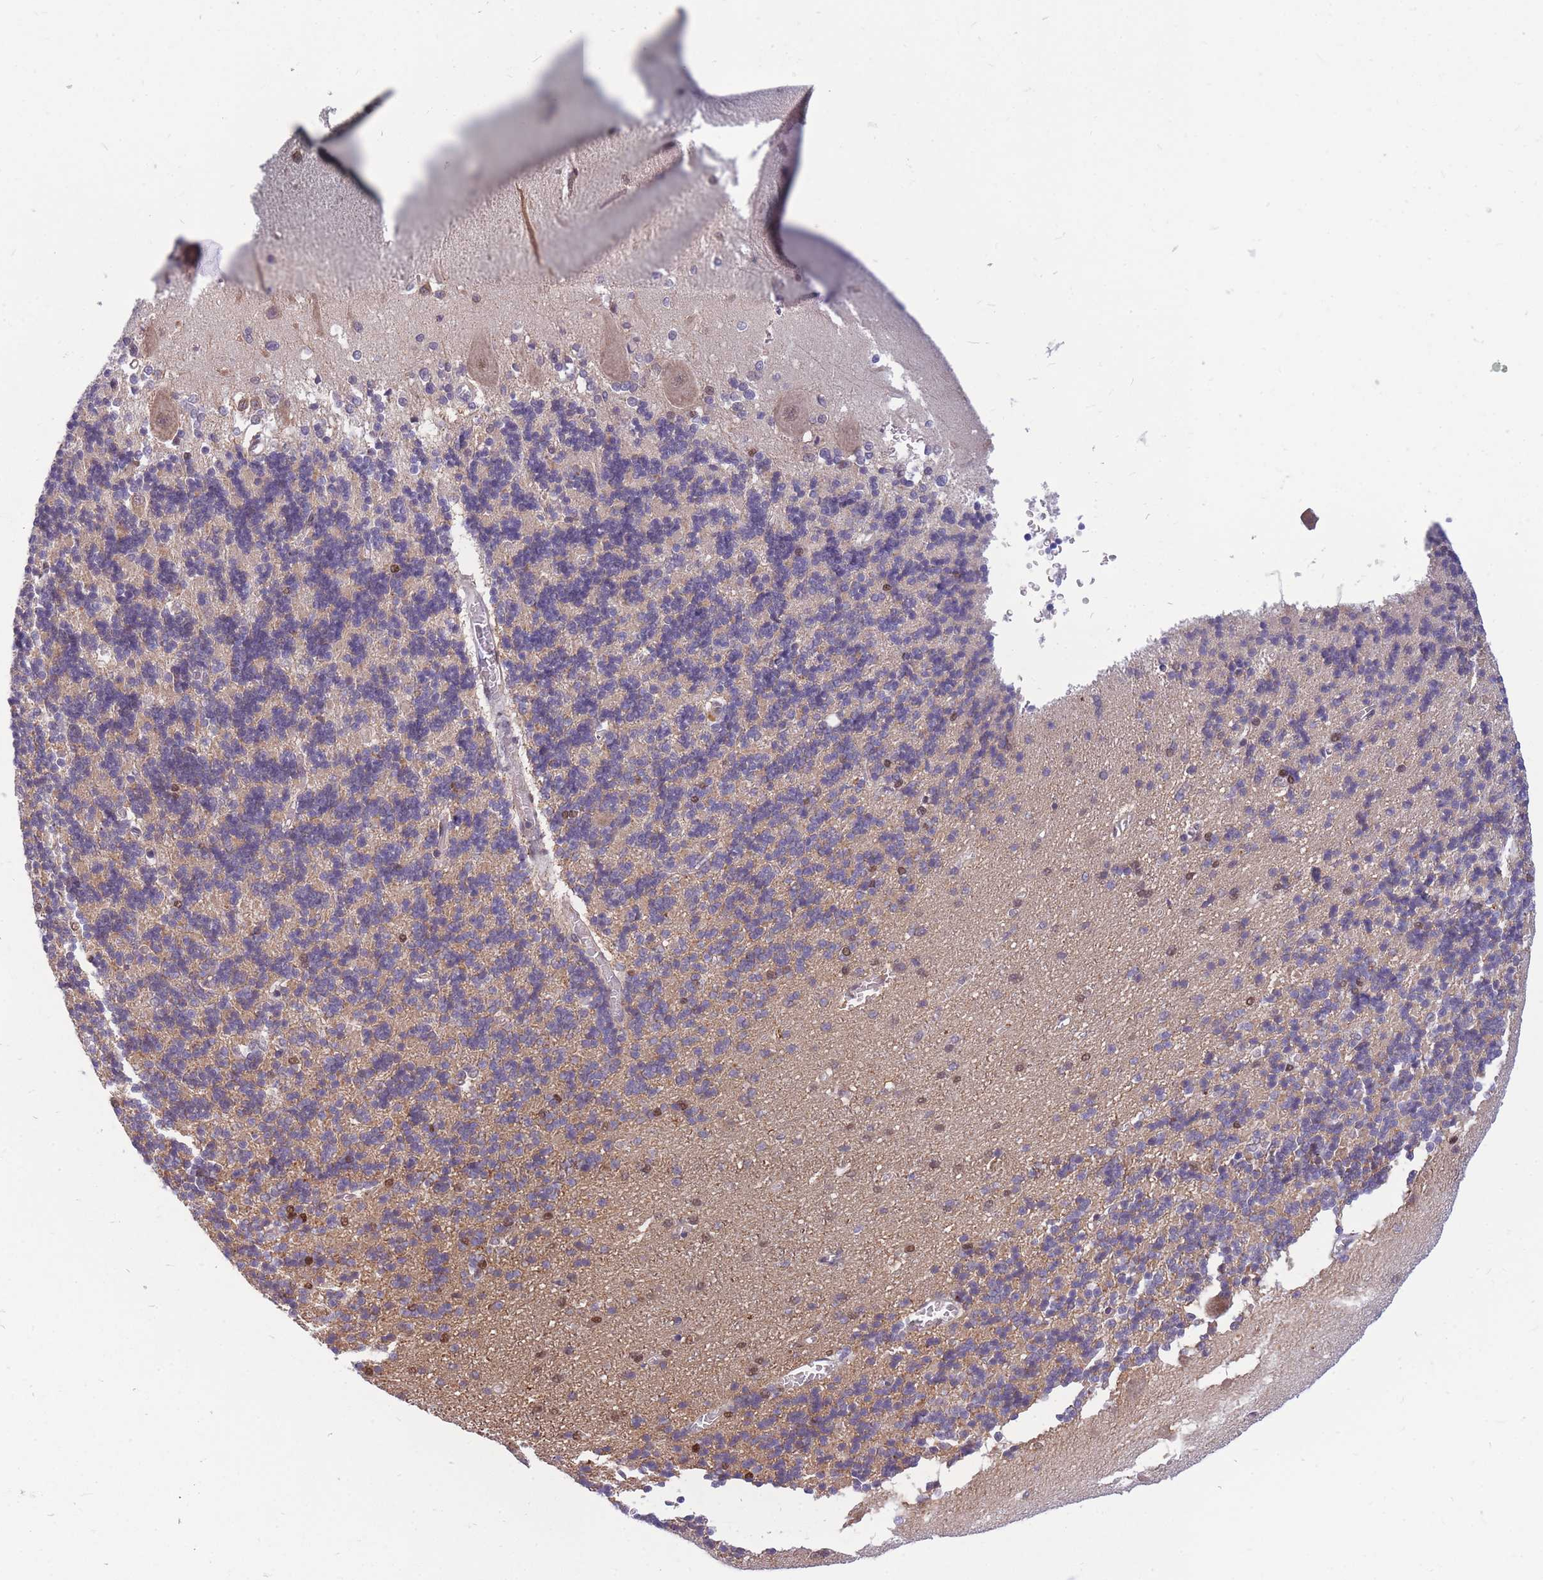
{"staining": {"intensity": "moderate", "quantity": "<25%", "location": "cytoplasmic/membranous"}, "tissue": "cerebellum", "cell_type": "Cells in granular layer", "image_type": "normal", "snomed": [{"axis": "morphology", "description": "Normal tissue, NOS"}, {"axis": "topography", "description": "Cerebellum"}], "caption": "Immunohistochemistry photomicrograph of unremarkable human cerebellum stained for a protein (brown), which shows low levels of moderate cytoplasmic/membranous staining in approximately <25% of cells in granular layer.", "gene": "CRACD", "patient": {"sex": "male", "age": 37}}